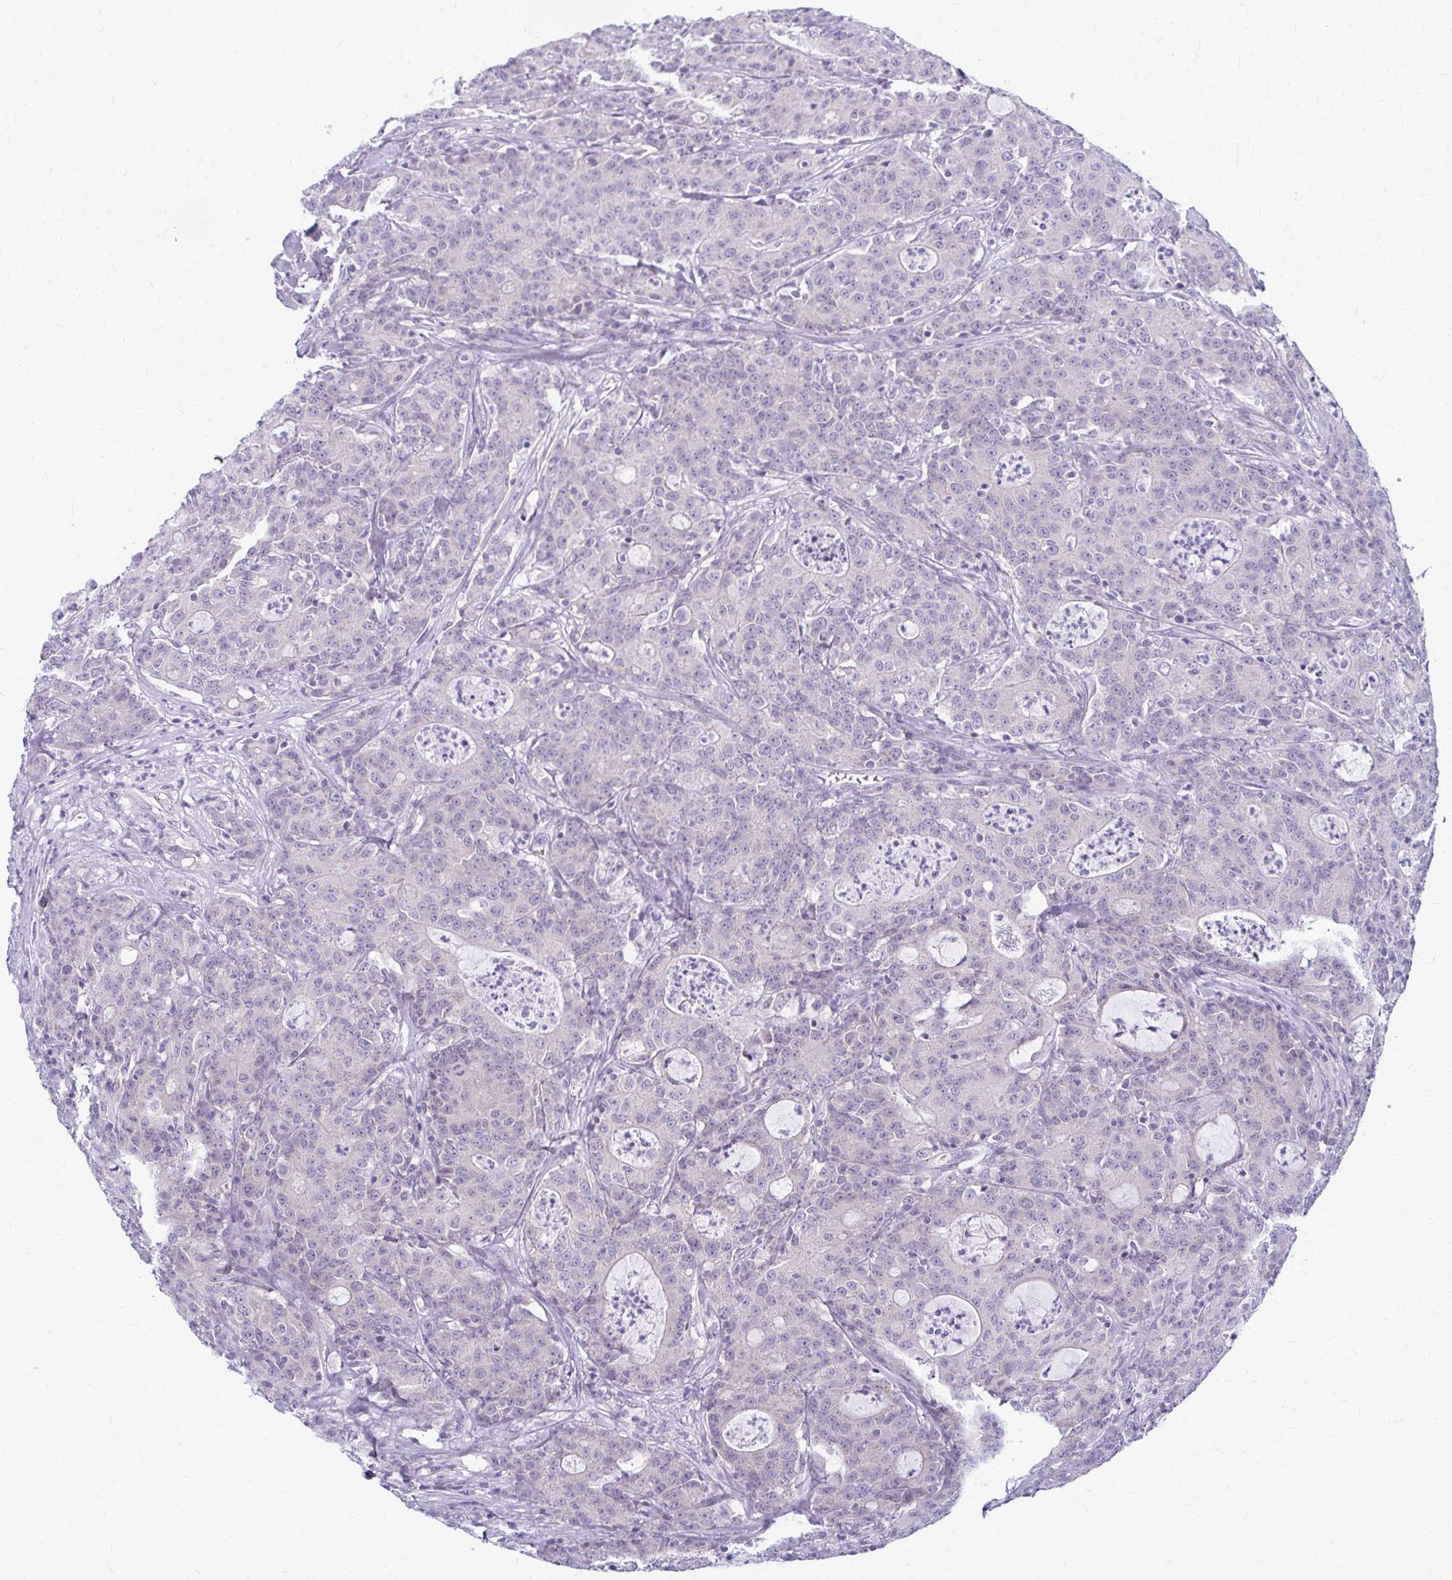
{"staining": {"intensity": "negative", "quantity": "none", "location": "none"}, "tissue": "colorectal cancer", "cell_type": "Tumor cells", "image_type": "cancer", "snomed": [{"axis": "morphology", "description": "Adenocarcinoma, NOS"}, {"axis": "topography", "description": "Colon"}], "caption": "Adenocarcinoma (colorectal) was stained to show a protein in brown. There is no significant expression in tumor cells.", "gene": "RADIL", "patient": {"sex": "male", "age": 83}}